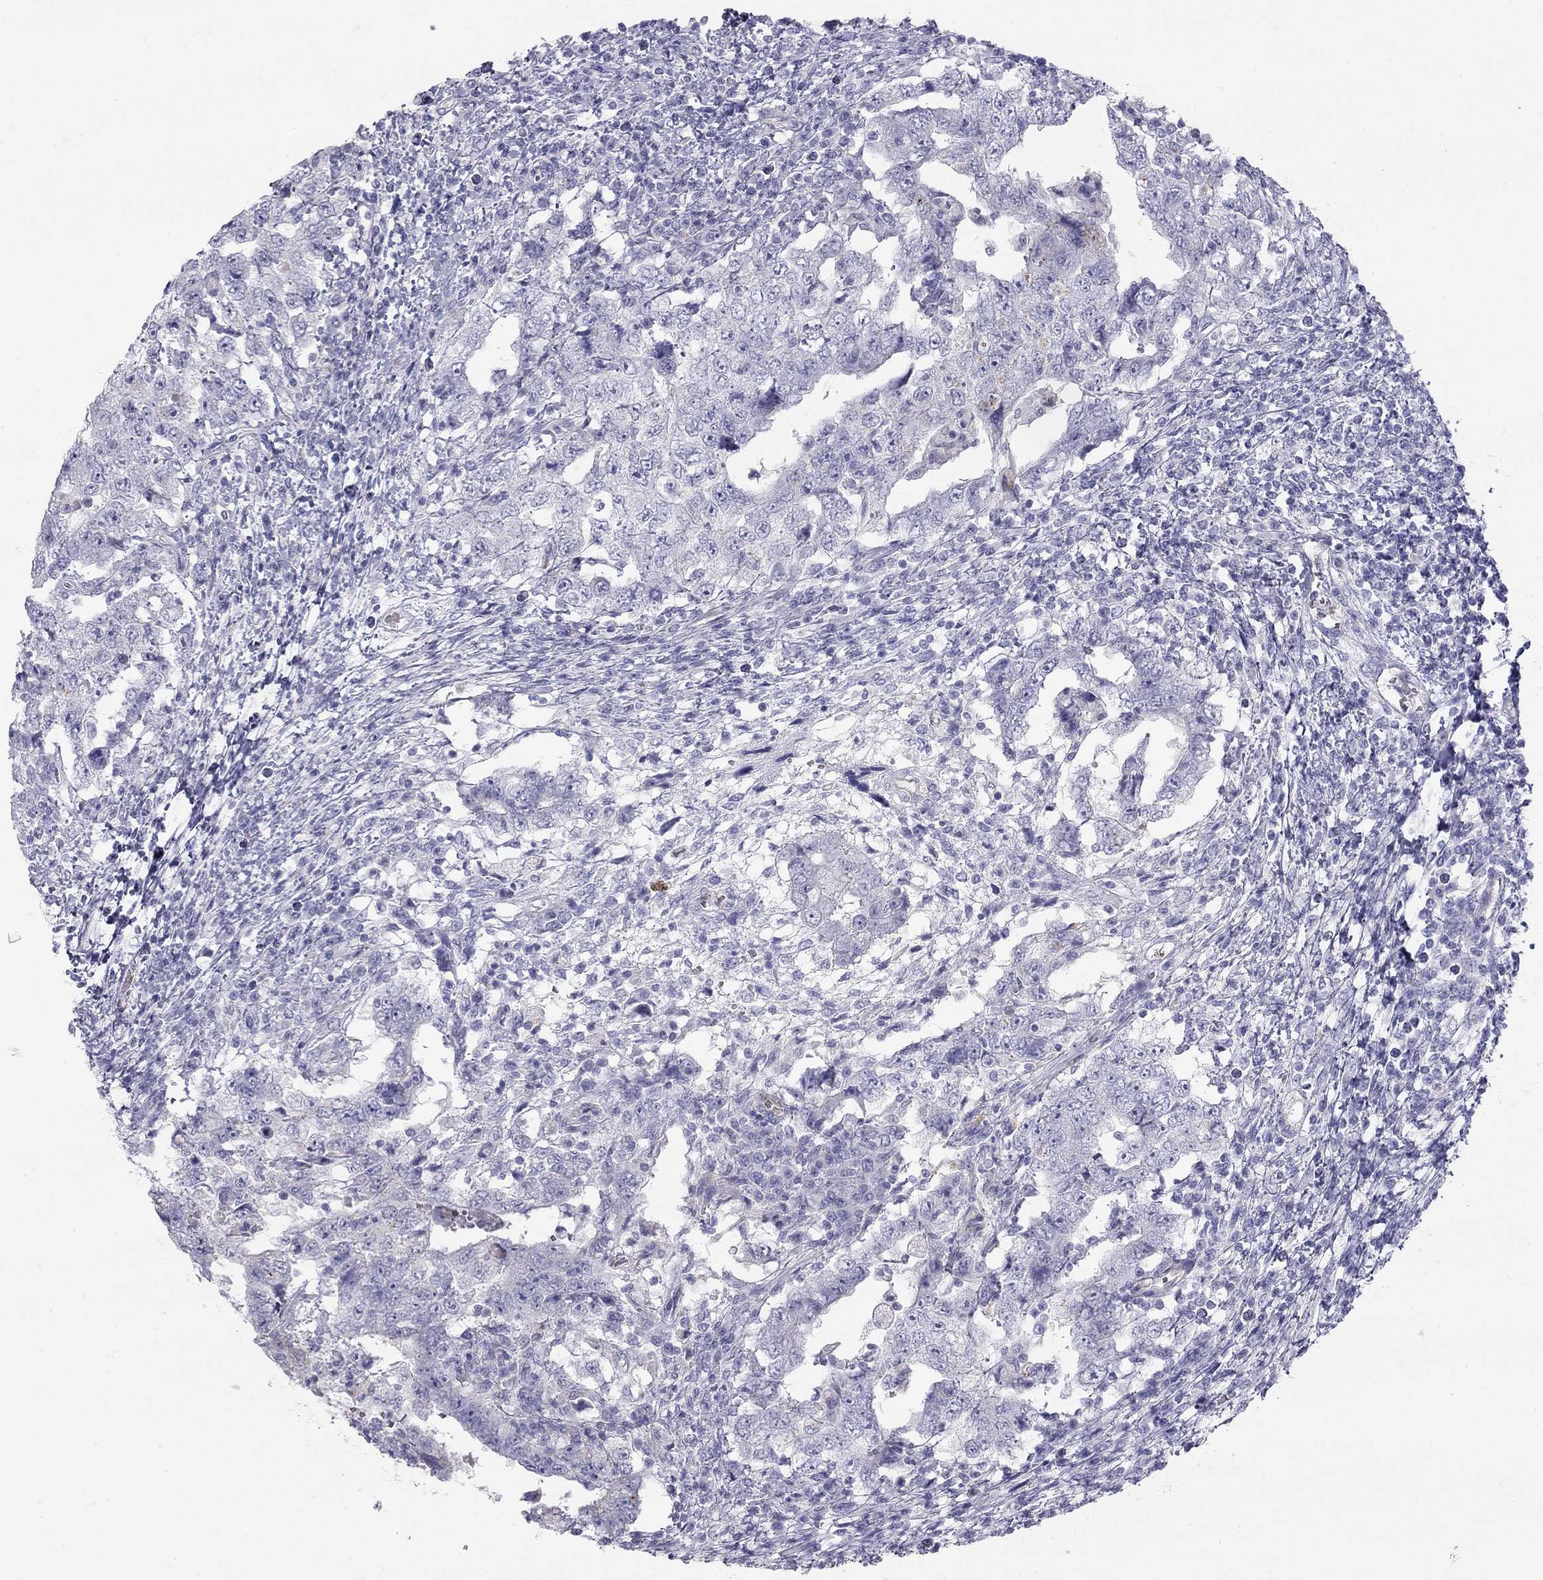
{"staining": {"intensity": "negative", "quantity": "none", "location": "none"}, "tissue": "testis cancer", "cell_type": "Tumor cells", "image_type": "cancer", "snomed": [{"axis": "morphology", "description": "Carcinoma, Embryonal, NOS"}, {"axis": "topography", "description": "Testis"}], "caption": "There is no significant expression in tumor cells of testis embryonal carcinoma.", "gene": "TDRD6", "patient": {"sex": "male", "age": 26}}